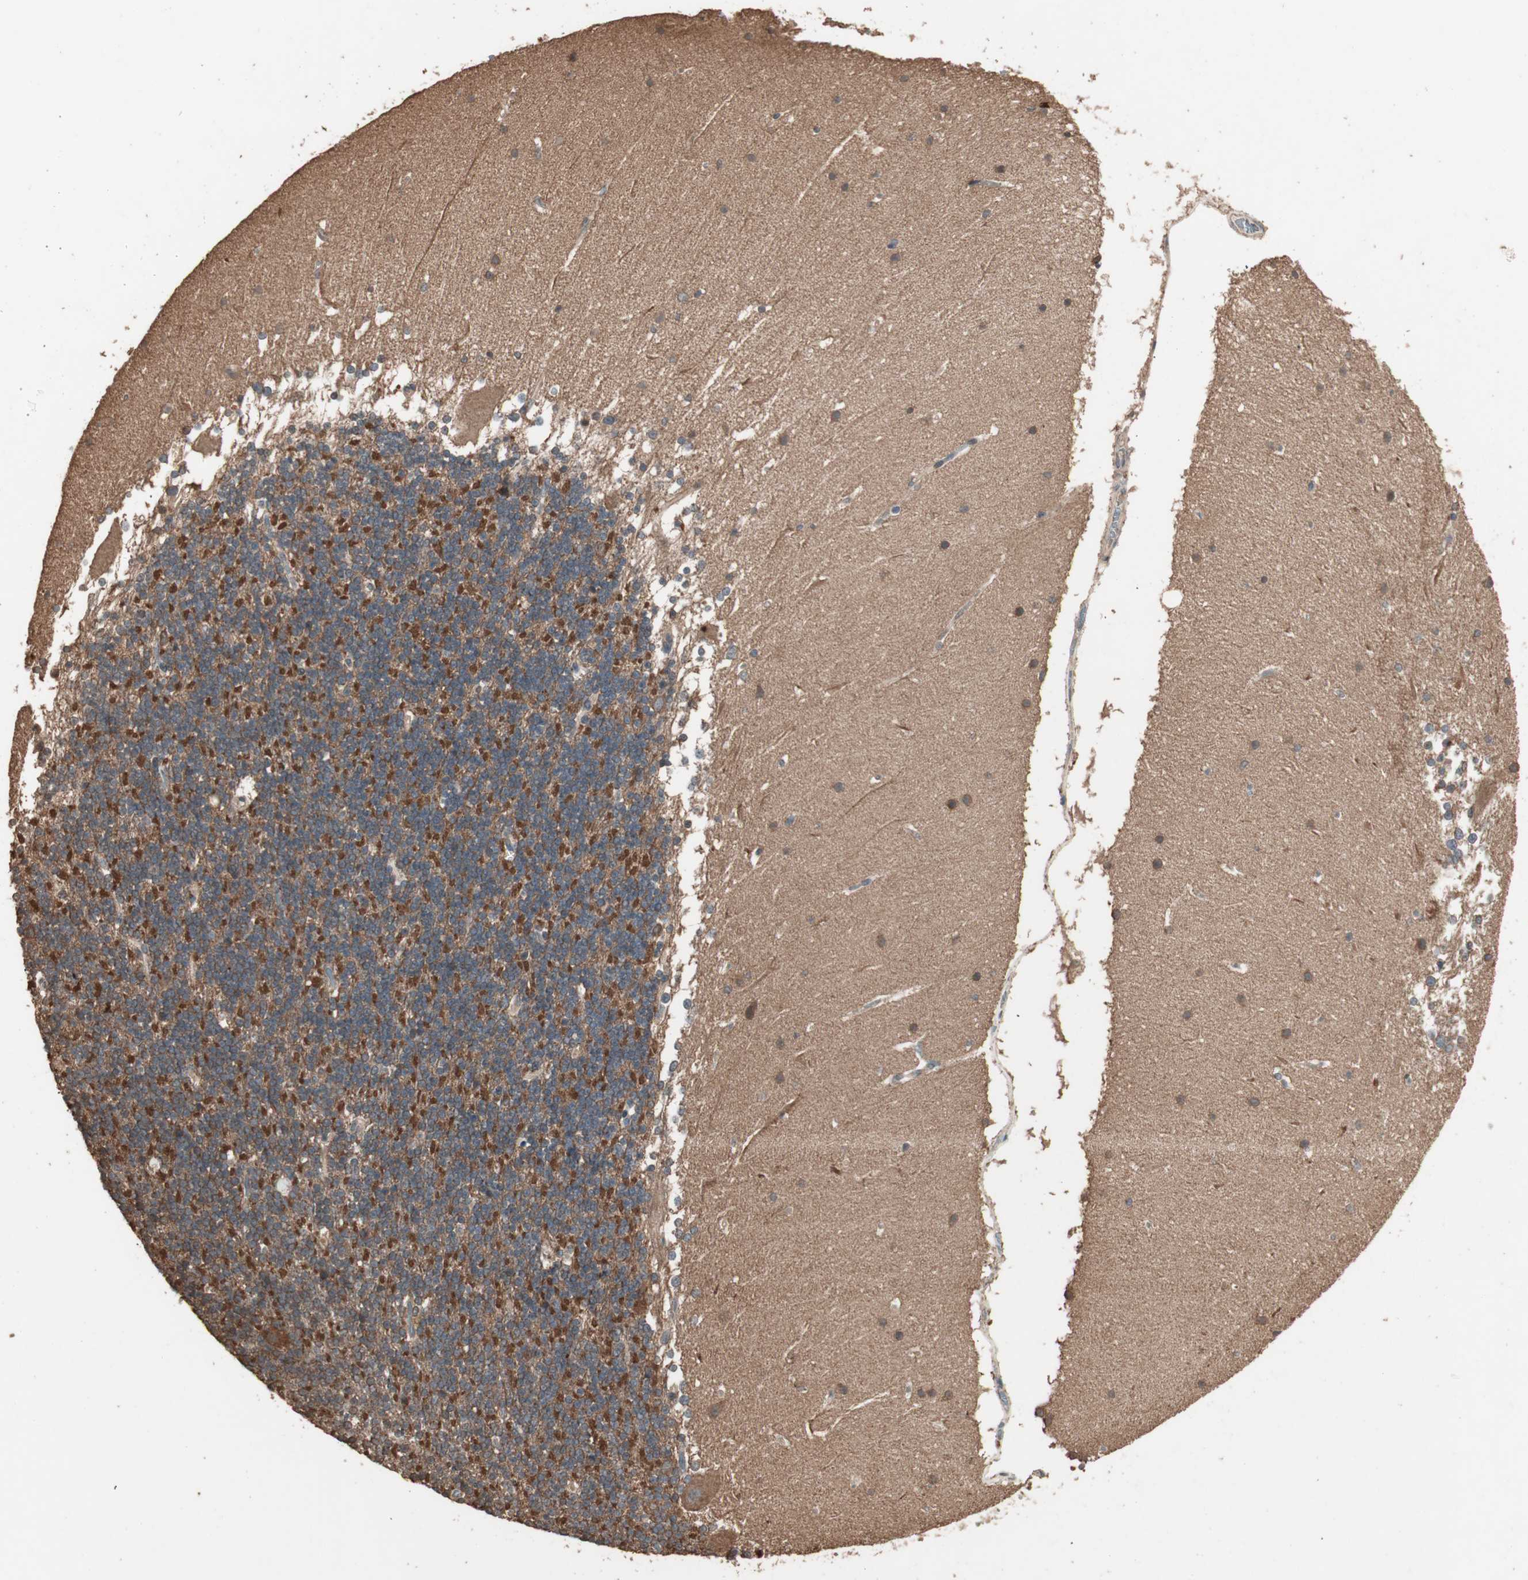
{"staining": {"intensity": "strong", "quantity": "25%-75%", "location": "cytoplasmic/membranous"}, "tissue": "cerebellum", "cell_type": "Cells in granular layer", "image_type": "normal", "snomed": [{"axis": "morphology", "description": "Normal tissue, NOS"}, {"axis": "topography", "description": "Cerebellum"}], "caption": "Immunohistochemistry of normal human cerebellum displays high levels of strong cytoplasmic/membranous positivity in approximately 25%-75% of cells in granular layer.", "gene": "USP20", "patient": {"sex": "female", "age": 19}}